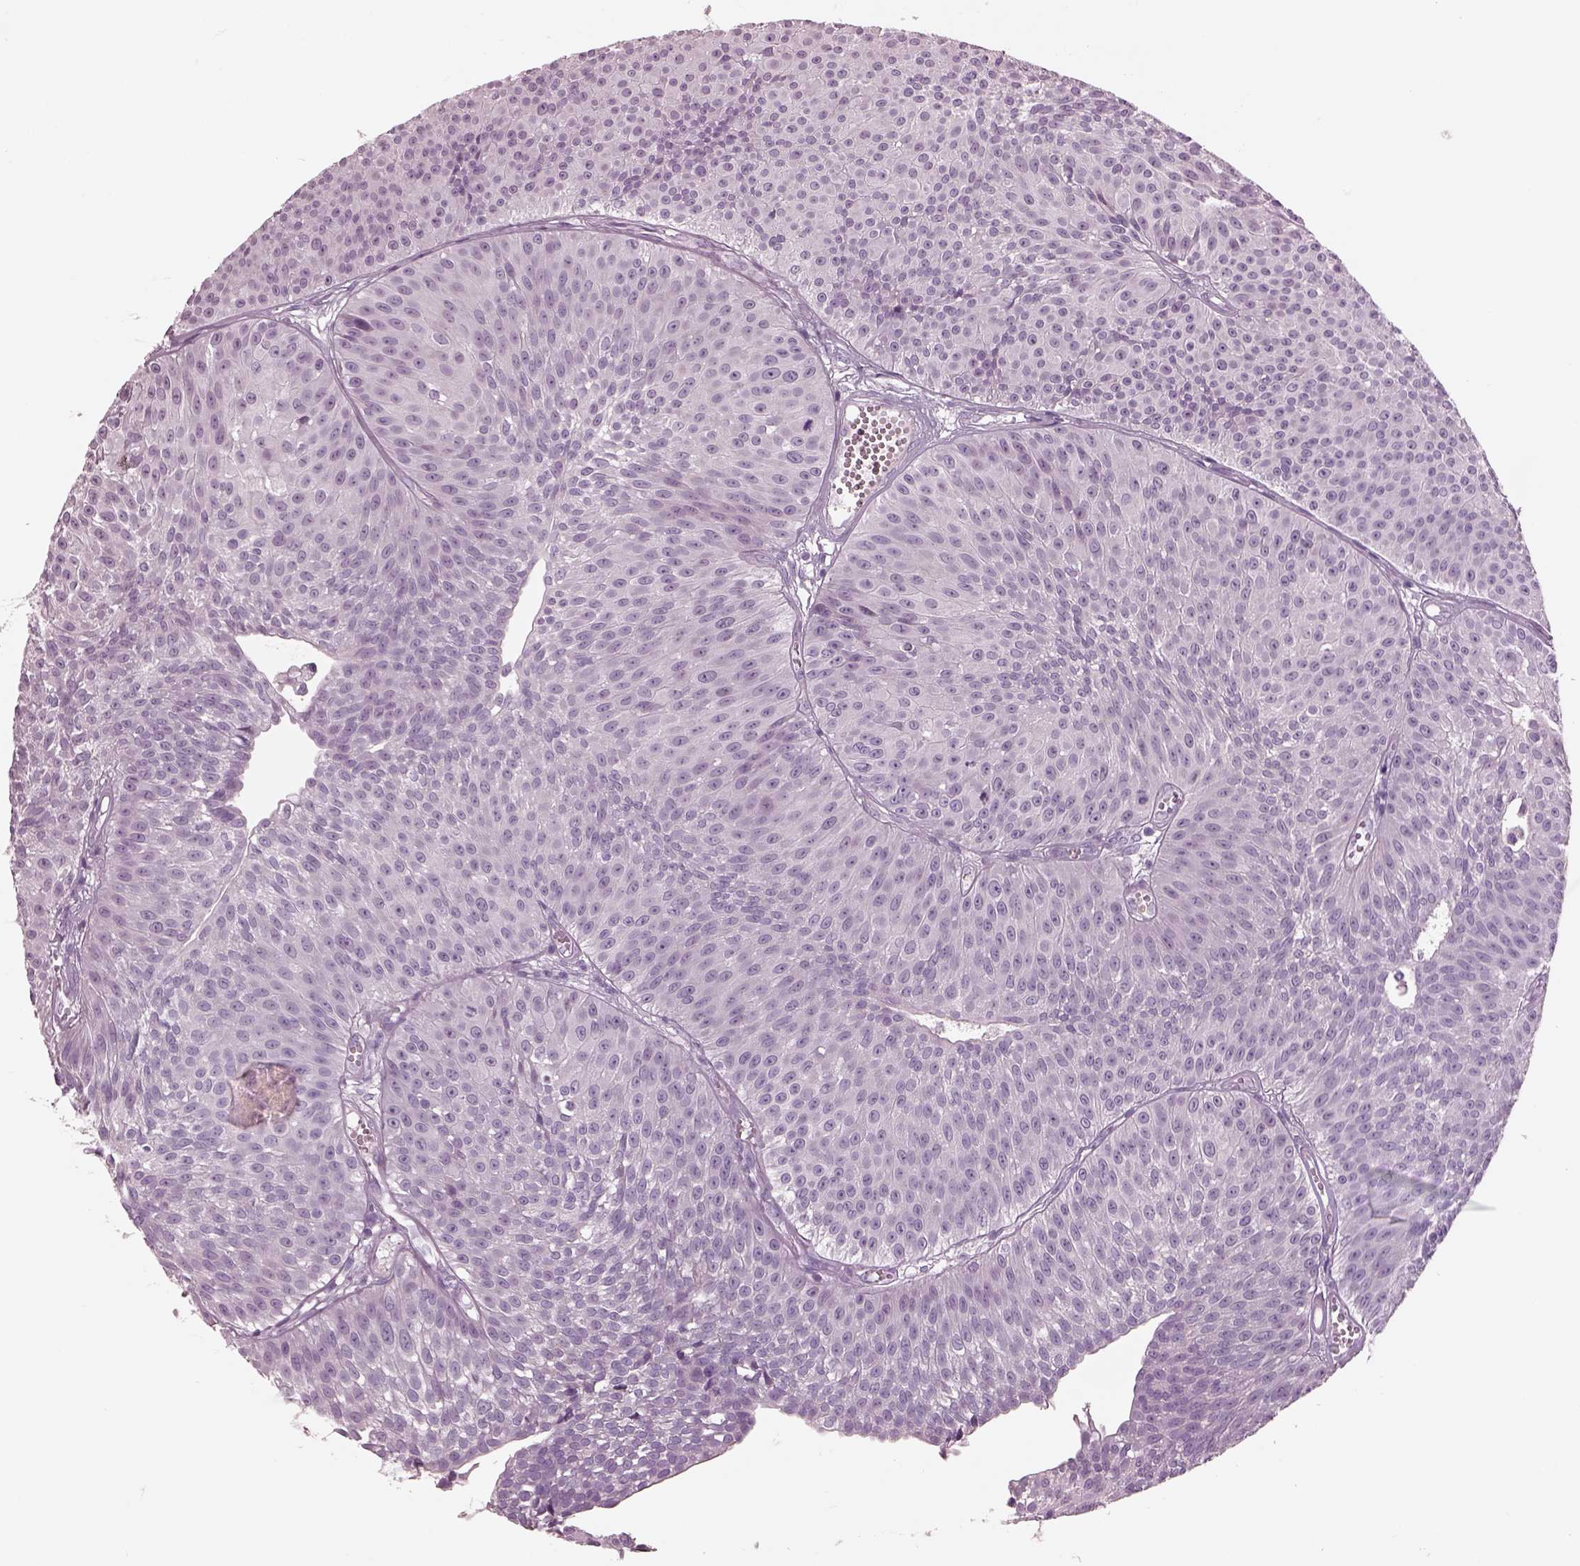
{"staining": {"intensity": "negative", "quantity": "none", "location": "none"}, "tissue": "urothelial cancer", "cell_type": "Tumor cells", "image_type": "cancer", "snomed": [{"axis": "morphology", "description": "Urothelial carcinoma, Low grade"}, {"axis": "topography", "description": "Urinary bladder"}], "caption": "An image of human urothelial carcinoma (low-grade) is negative for staining in tumor cells.", "gene": "CYLC1", "patient": {"sex": "male", "age": 63}}